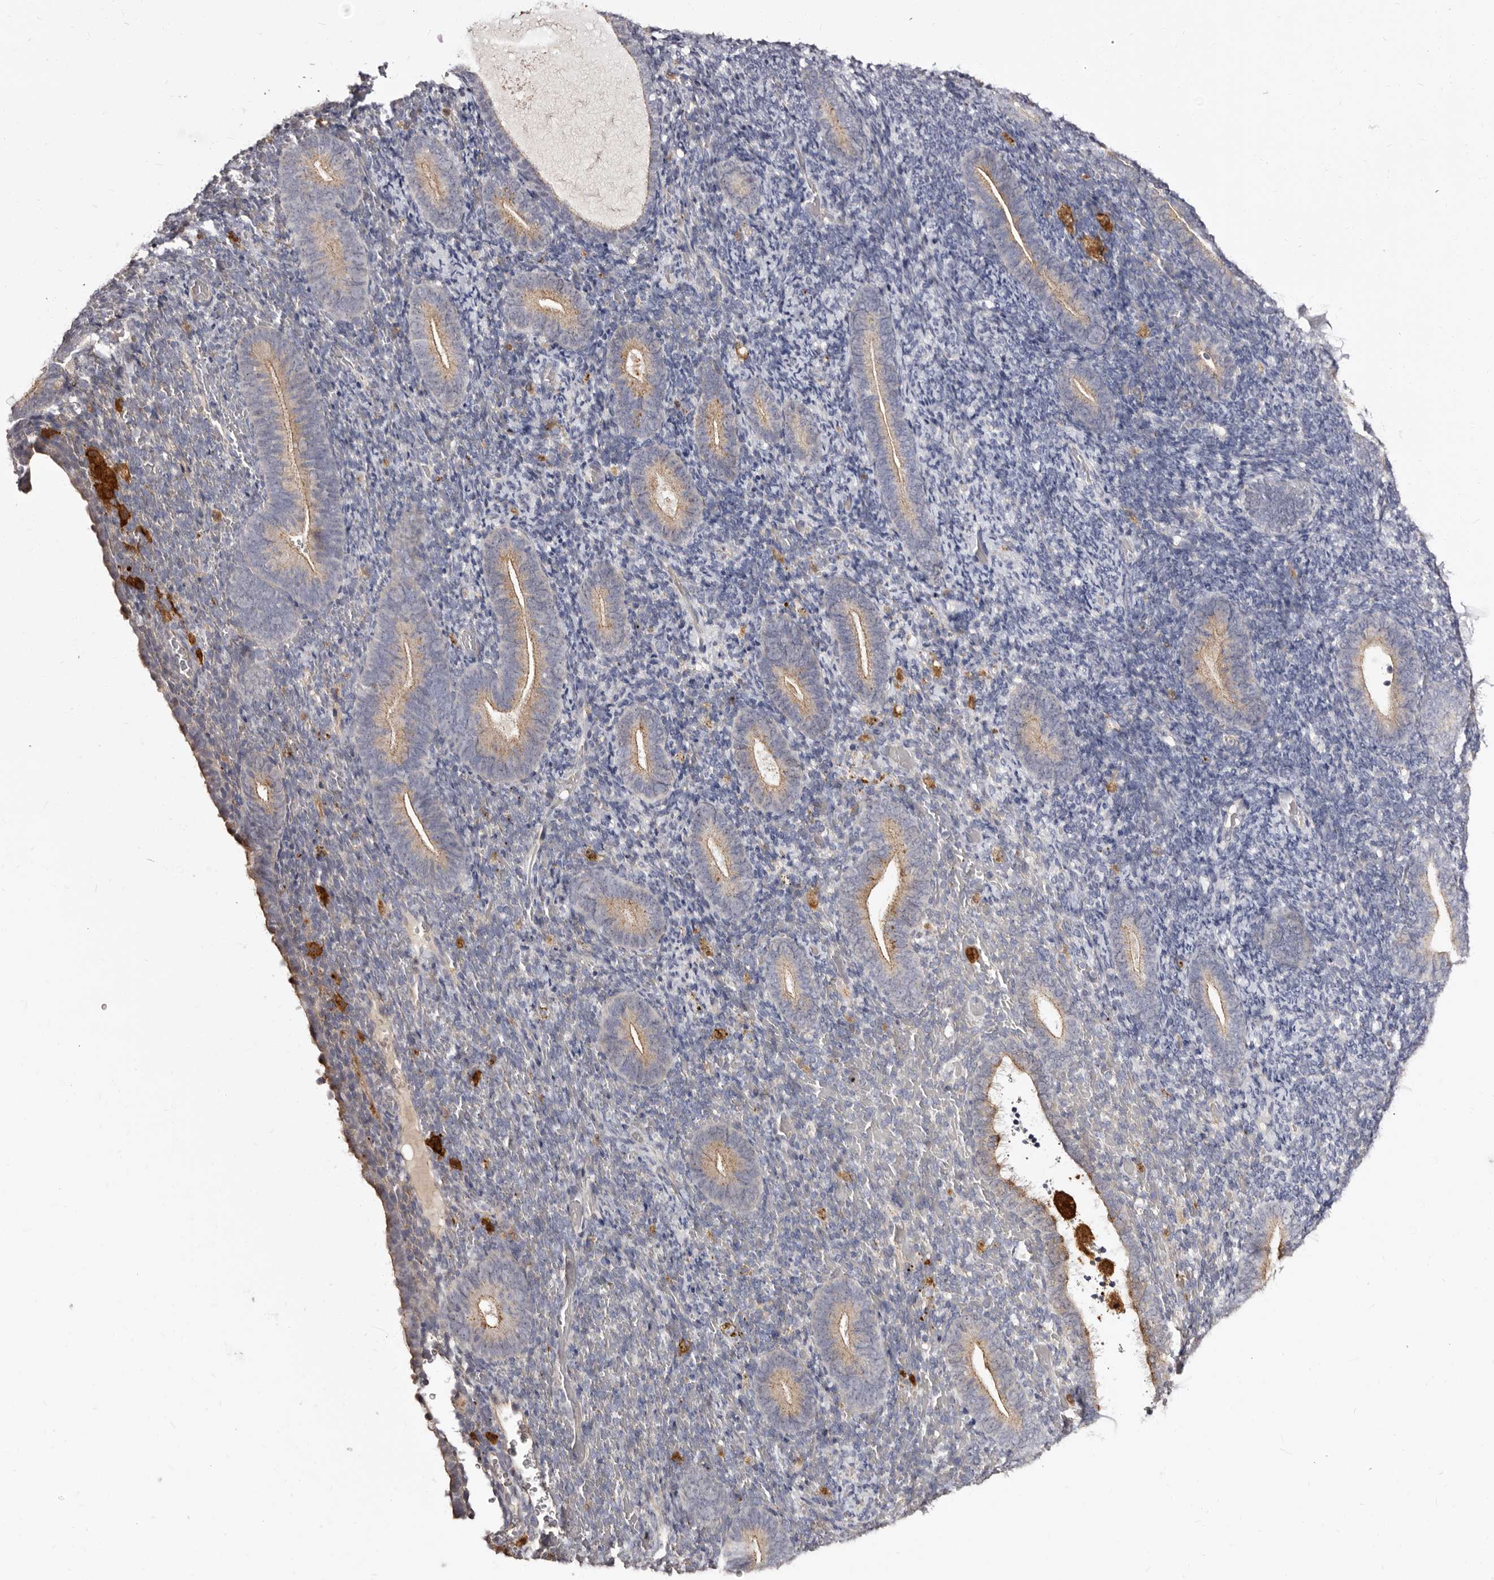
{"staining": {"intensity": "negative", "quantity": "none", "location": "none"}, "tissue": "endometrium", "cell_type": "Cells in endometrial stroma", "image_type": "normal", "snomed": [{"axis": "morphology", "description": "Normal tissue, NOS"}, {"axis": "topography", "description": "Endometrium"}], "caption": "Immunohistochemistry micrograph of normal endometrium: human endometrium stained with DAB shows no significant protein staining in cells in endometrial stroma.", "gene": "PTAFR", "patient": {"sex": "female", "age": 51}}